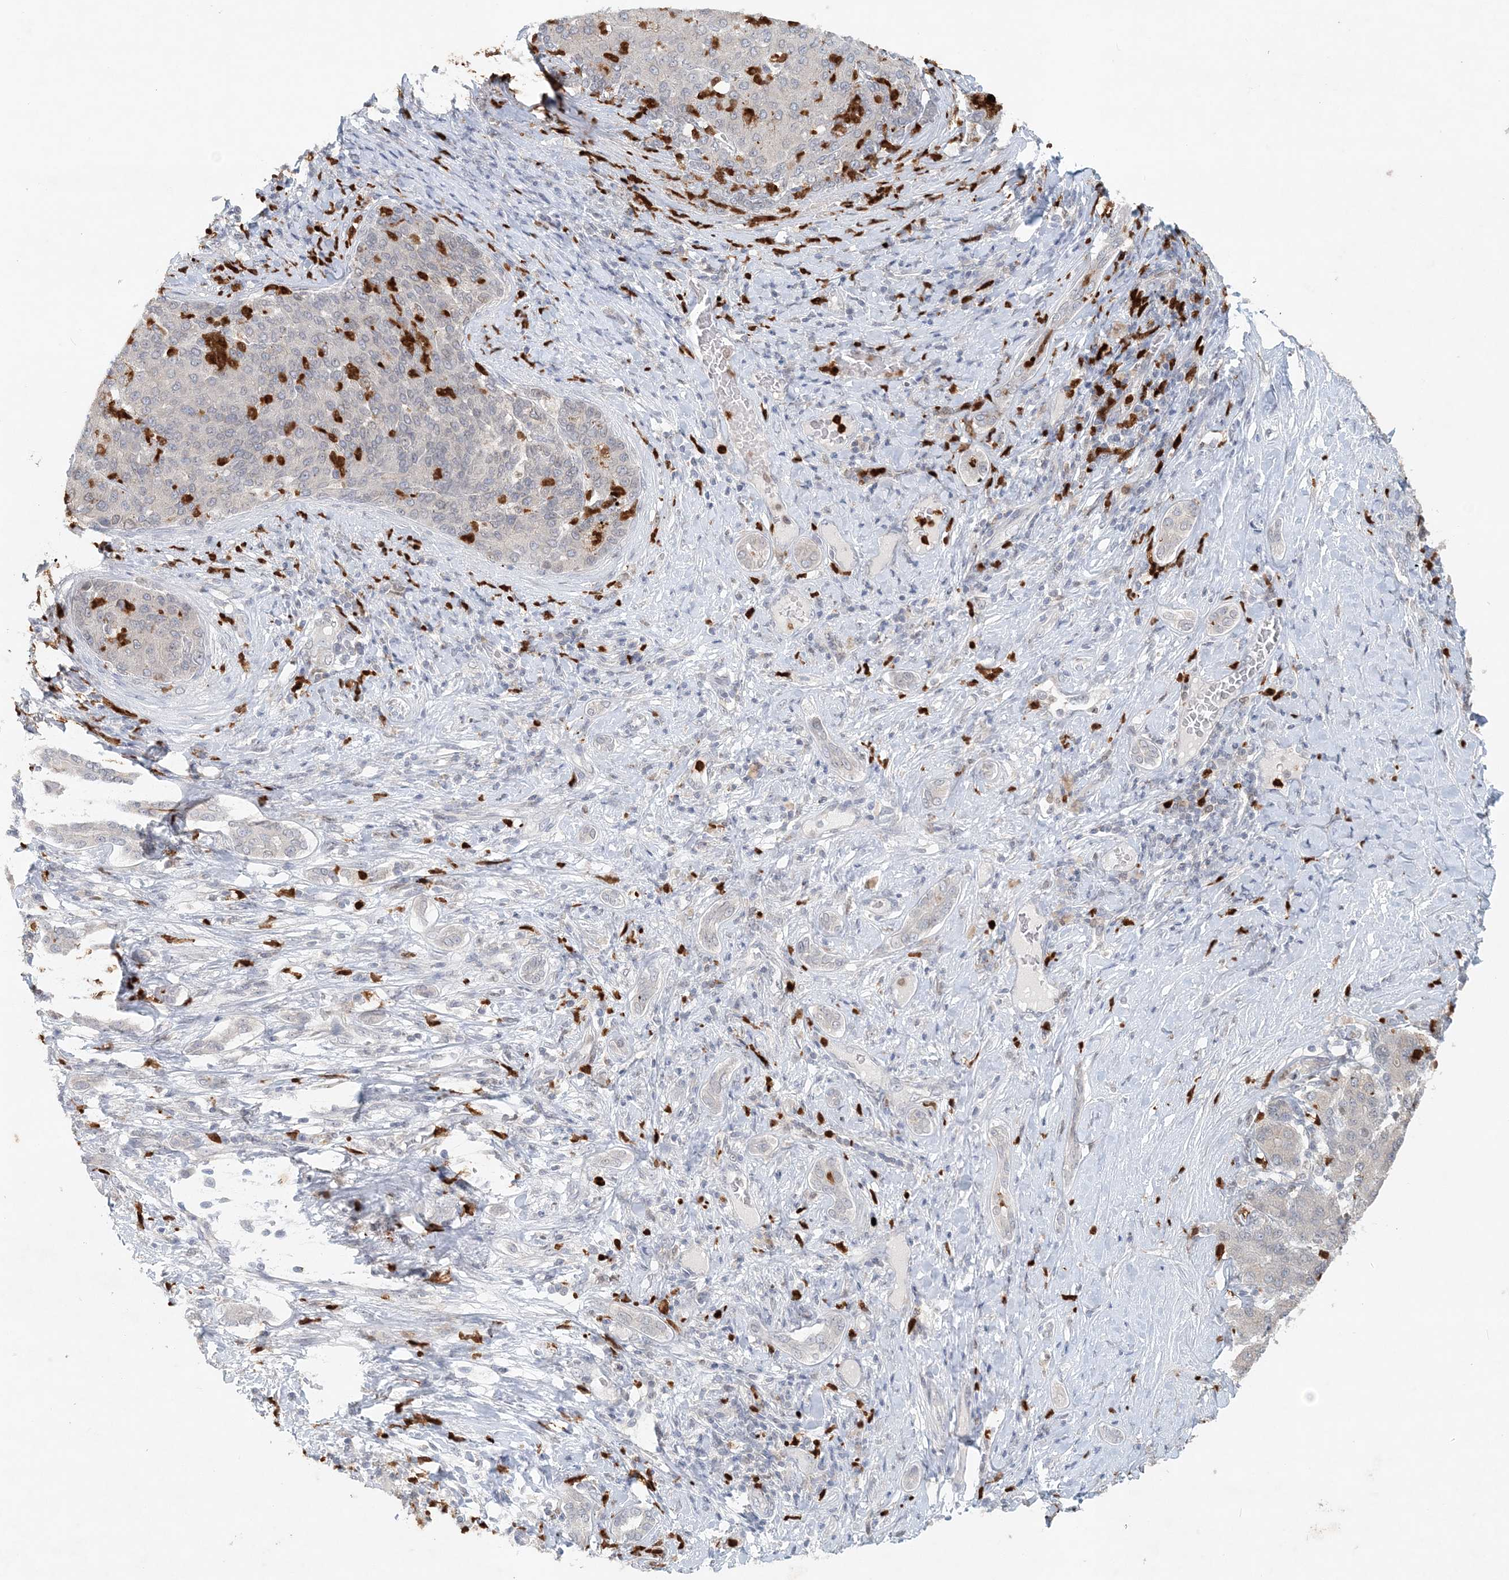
{"staining": {"intensity": "negative", "quantity": "none", "location": "none"}, "tissue": "liver cancer", "cell_type": "Tumor cells", "image_type": "cancer", "snomed": [{"axis": "morphology", "description": "Carcinoma, Hepatocellular, NOS"}, {"axis": "topography", "description": "Liver"}], "caption": "High magnification brightfield microscopy of liver cancer stained with DAB (brown) and counterstained with hematoxylin (blue): tumor cells show no significant expression. (Brightfield microscopy of DAB (3,3'-diaminobenzidine) immunohistochemistry (IHC) at high magnification).", "gene": "NUP54", "patient": {"sex": "male", "age": 65}}